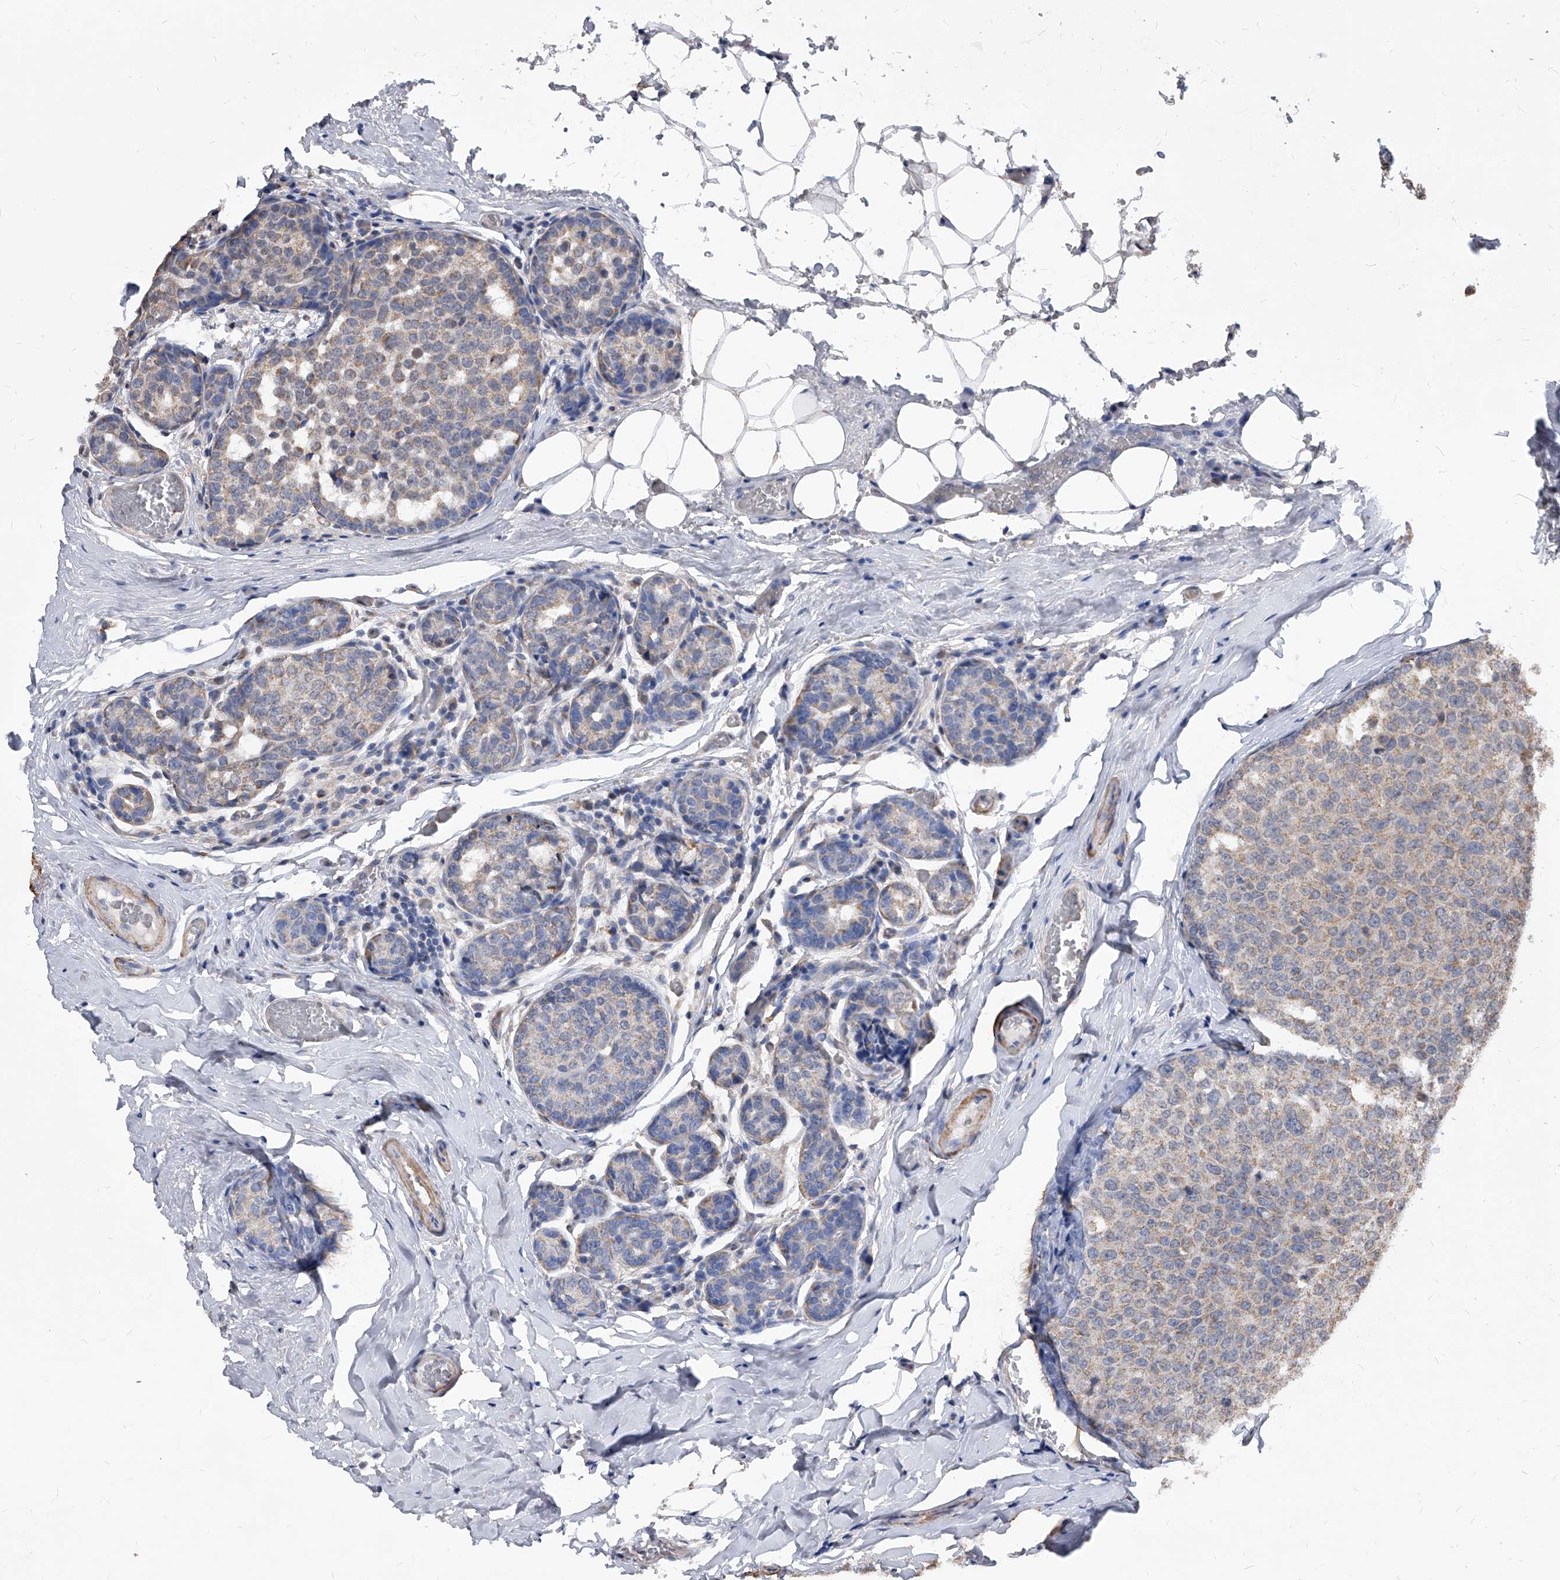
{"staining": {"intensity": "moderate", "quantity": "25%-75%", "location": "cytoplasmic/membranous"}, "tissue": "breast cancer", "cell_type": "Tumor cells", "image_type": "cancer", "snomed": [{"axis": "morphology", "description": "Normal tissue, NOS"}, {"axis": "morphology", "description": "Duct carcinoma"}, {"axis": "topography", "description": "Breast"}], "caption": "The immunohistochemical stain labels moderate cytoplasmic/membranous positivity in tumor cells of breast invasive ductal carcinoma tissue.", "gene": "DUSP22", "patient": {"sex": "female", "age": 43}}